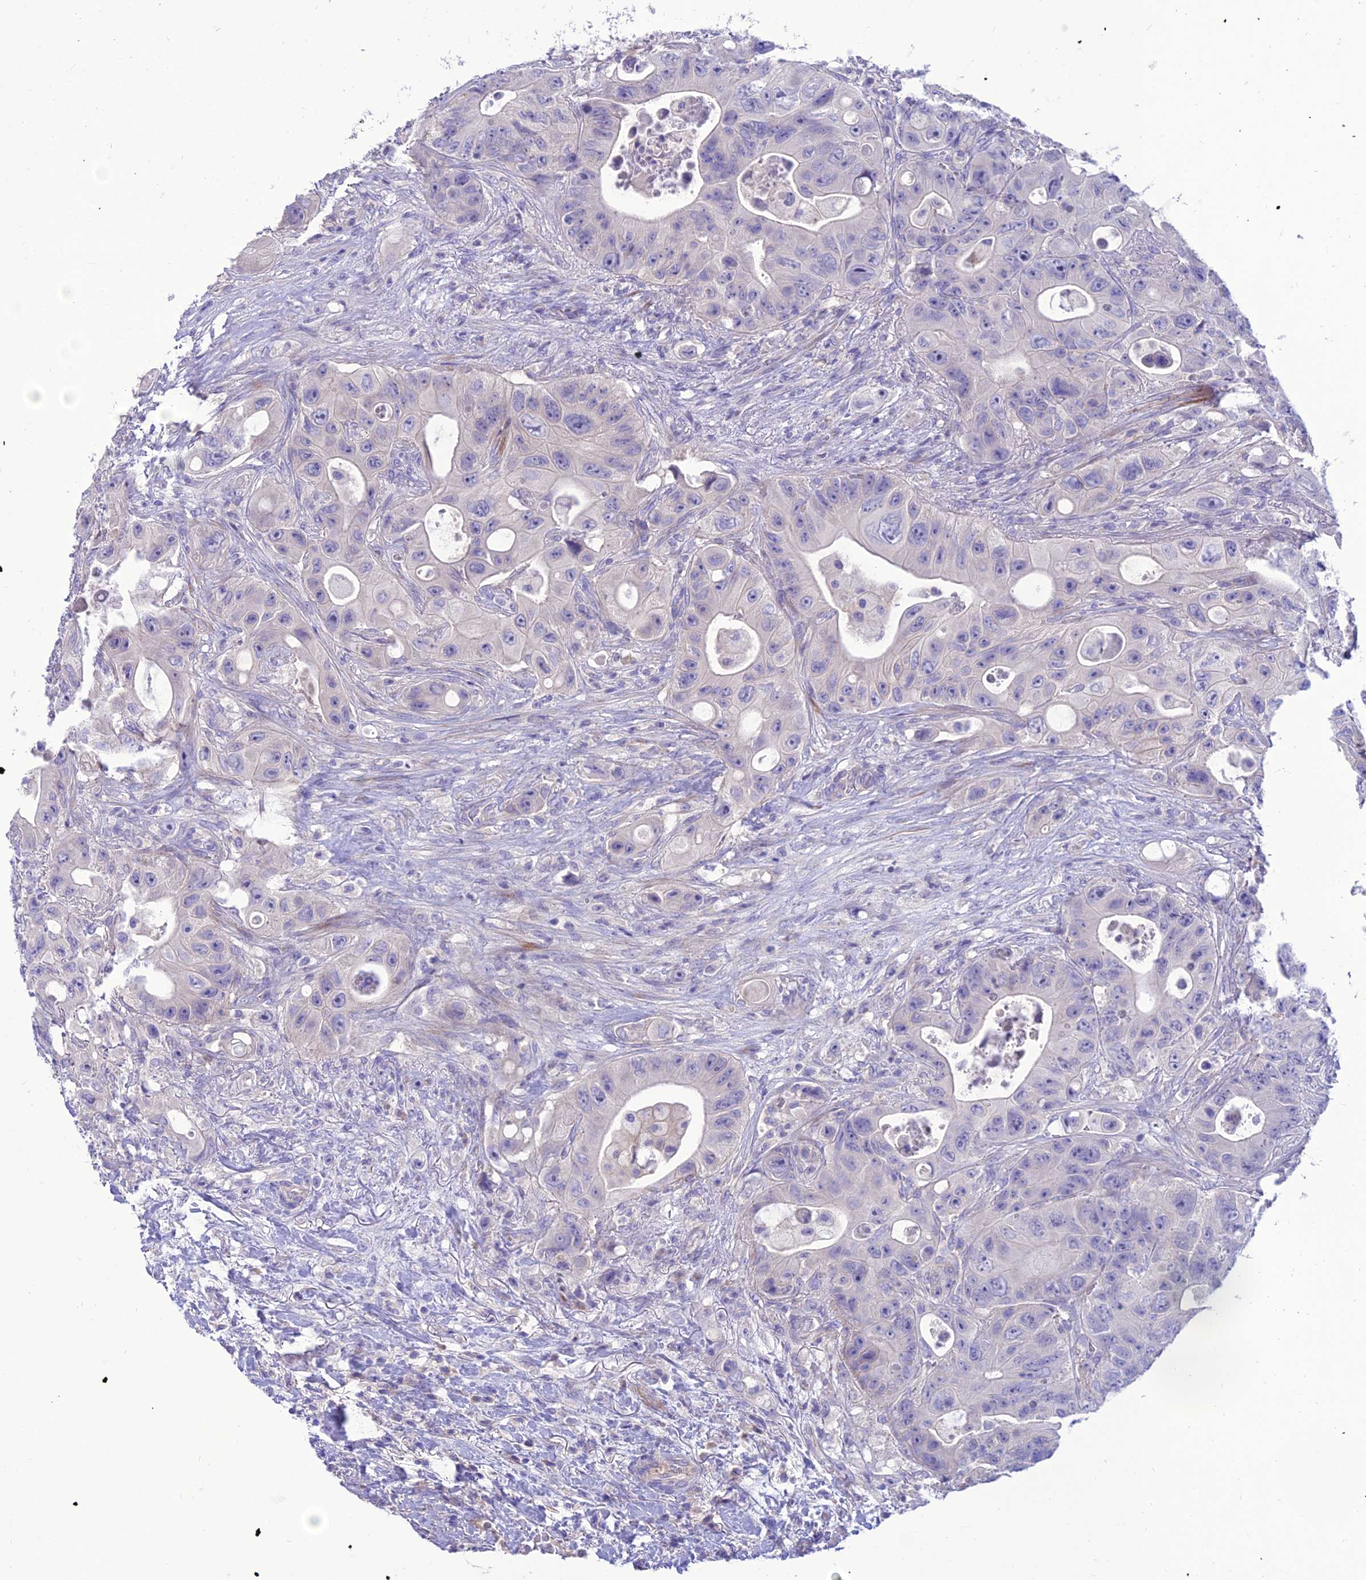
{"staining": {"intensity": "negative", "quantity": "none", "location": "none"}, "tissue": "colorectal cancer", "cell_type": "Tumor cells", "image_type": "cancer", "snomed": [{"axis": "morphology", "description": "Adenocarcinoma, NOS"}, {"axis": "topography", "description": "Colon"}], "caption": "DAB (3,3'-diaminobenzidine) immunohistochemical staining of human colorectal cancer (adenocarcinoma) shows no significant staining in tumor cells. (DAB (3,3'-diaminobenzidine) immunohistochemistry, high magnification).", "gene": "TEKT3", "patient": {"sex": "female", "age": 46}}